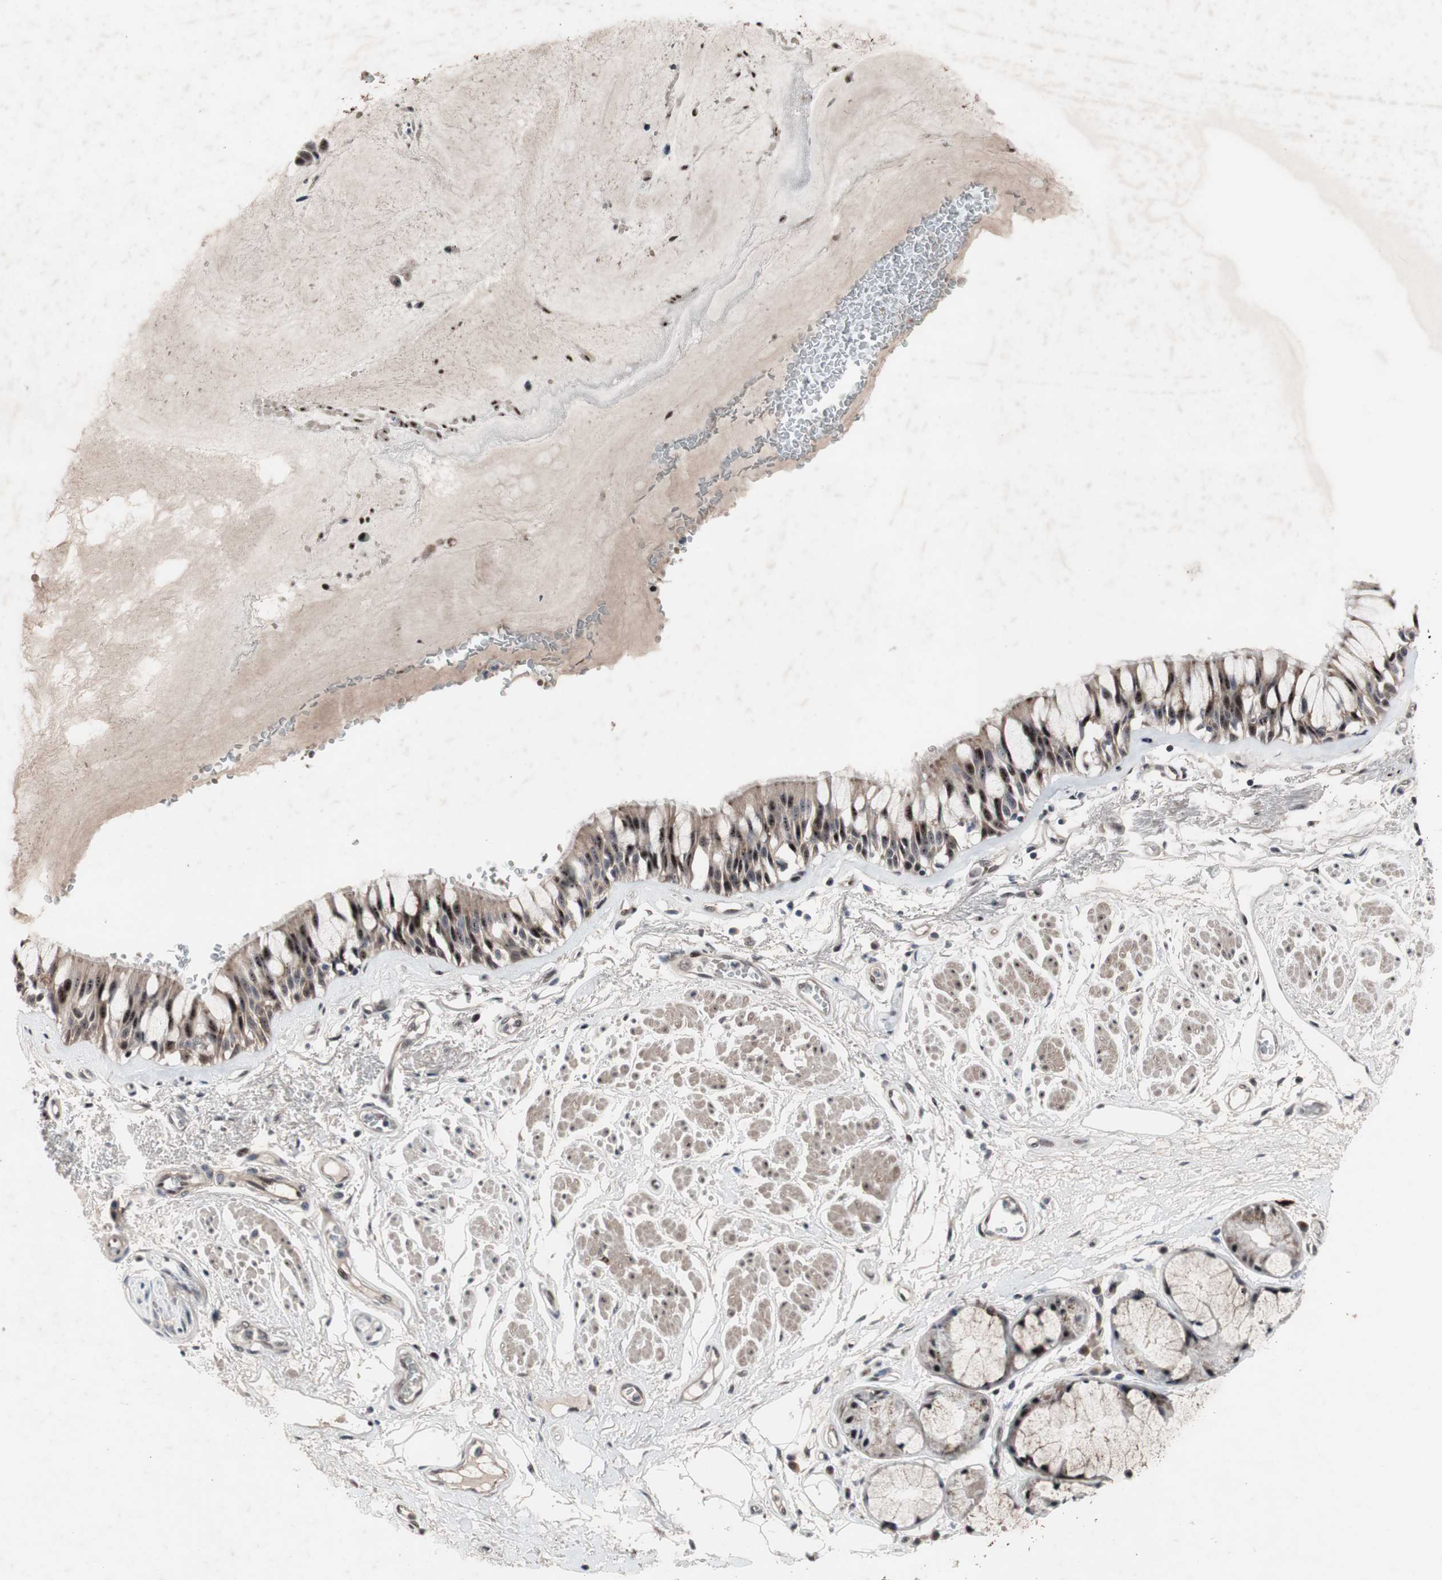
{"staining": {"intensity": "moderate", "quantity": ">75%", "location": "cytoplasmic/membranous,nuclear"}, "tissue": "bronchus", "cell_type": "Respiratory epithelial cells", "image_type": "normal", "snomed": [{"axis": "morphology", "description": "Normal tissue, NOS"}, {"axis": "topography", "description": "Bronchus"}], "caption": "Protein expression by IHC displays moderate cytoplasmic/membranous,nuclear positivity in approximately >75% of respiratory epithelial cells in normal bronchus. The staining was performed using DAB (3,3'-diaminobenzidine) to visualize the protein expression in brown, while the nuclei were stained in blue with hematoxylin (Magnification: 20x).", "gene": "PINX1", "patient": {"sex": "male", "age": 66}}